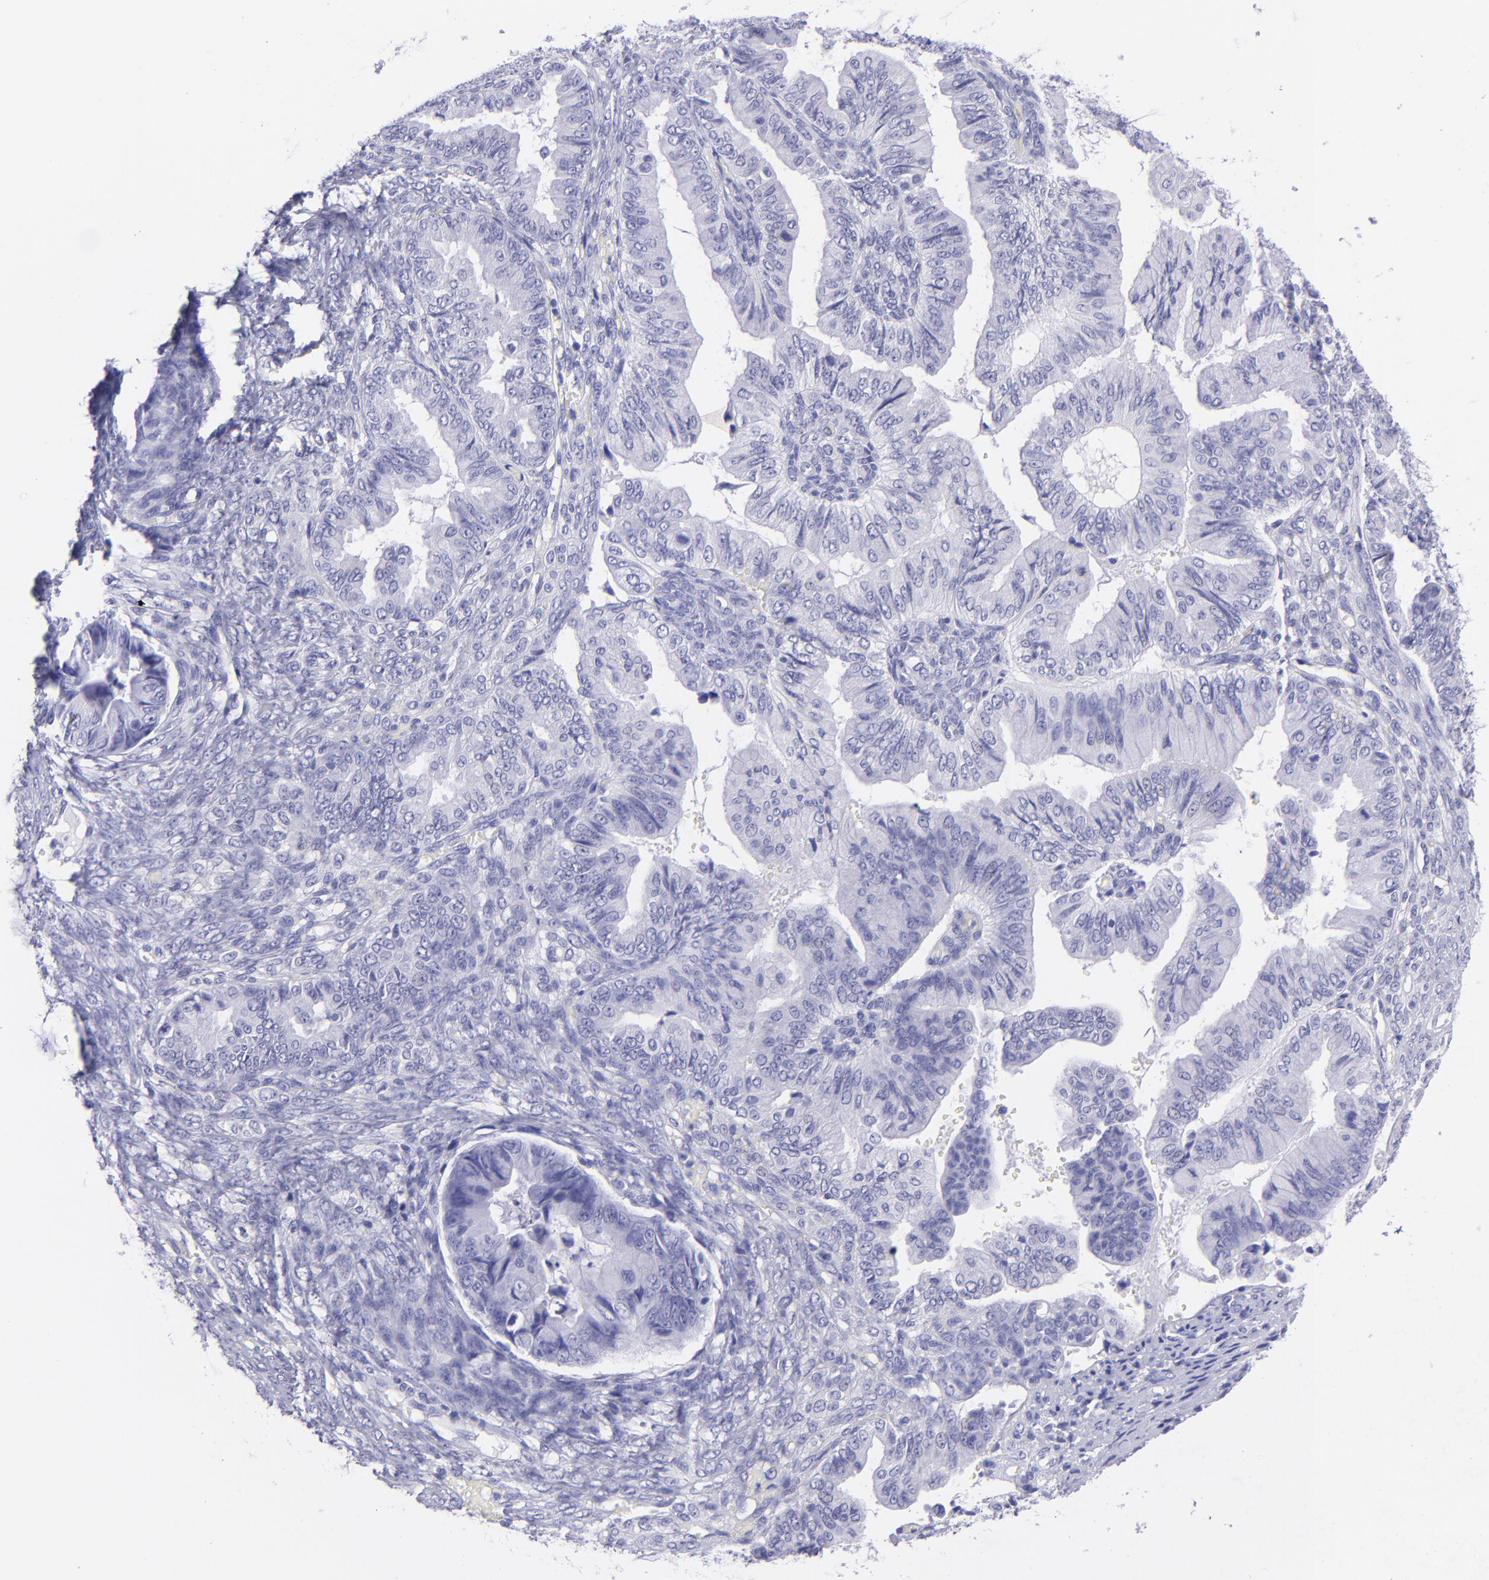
{"staining": {"intensity": "negative", "quantity": "none", "location": "none"}, "tissue": "ovarian cancer", "cell_type": "Tumor cells", "image_type": "cancer", "snomed": [{"axis": "morphology", "description": "Cystadenocarcinoma, mucinous, NOS"}, {"axis": "topography", "description": "Ovary"}], "caption": "This micrograph is of ovarian cancer (mucinous cystadenocarcinoma) stained with immunohistochemistry to label a protein in brown with the nuclei are counter-stained blue. There is no expression in tumor cells.", "gene": "PIP", "patient": {"sex": "female", "age": 36}}